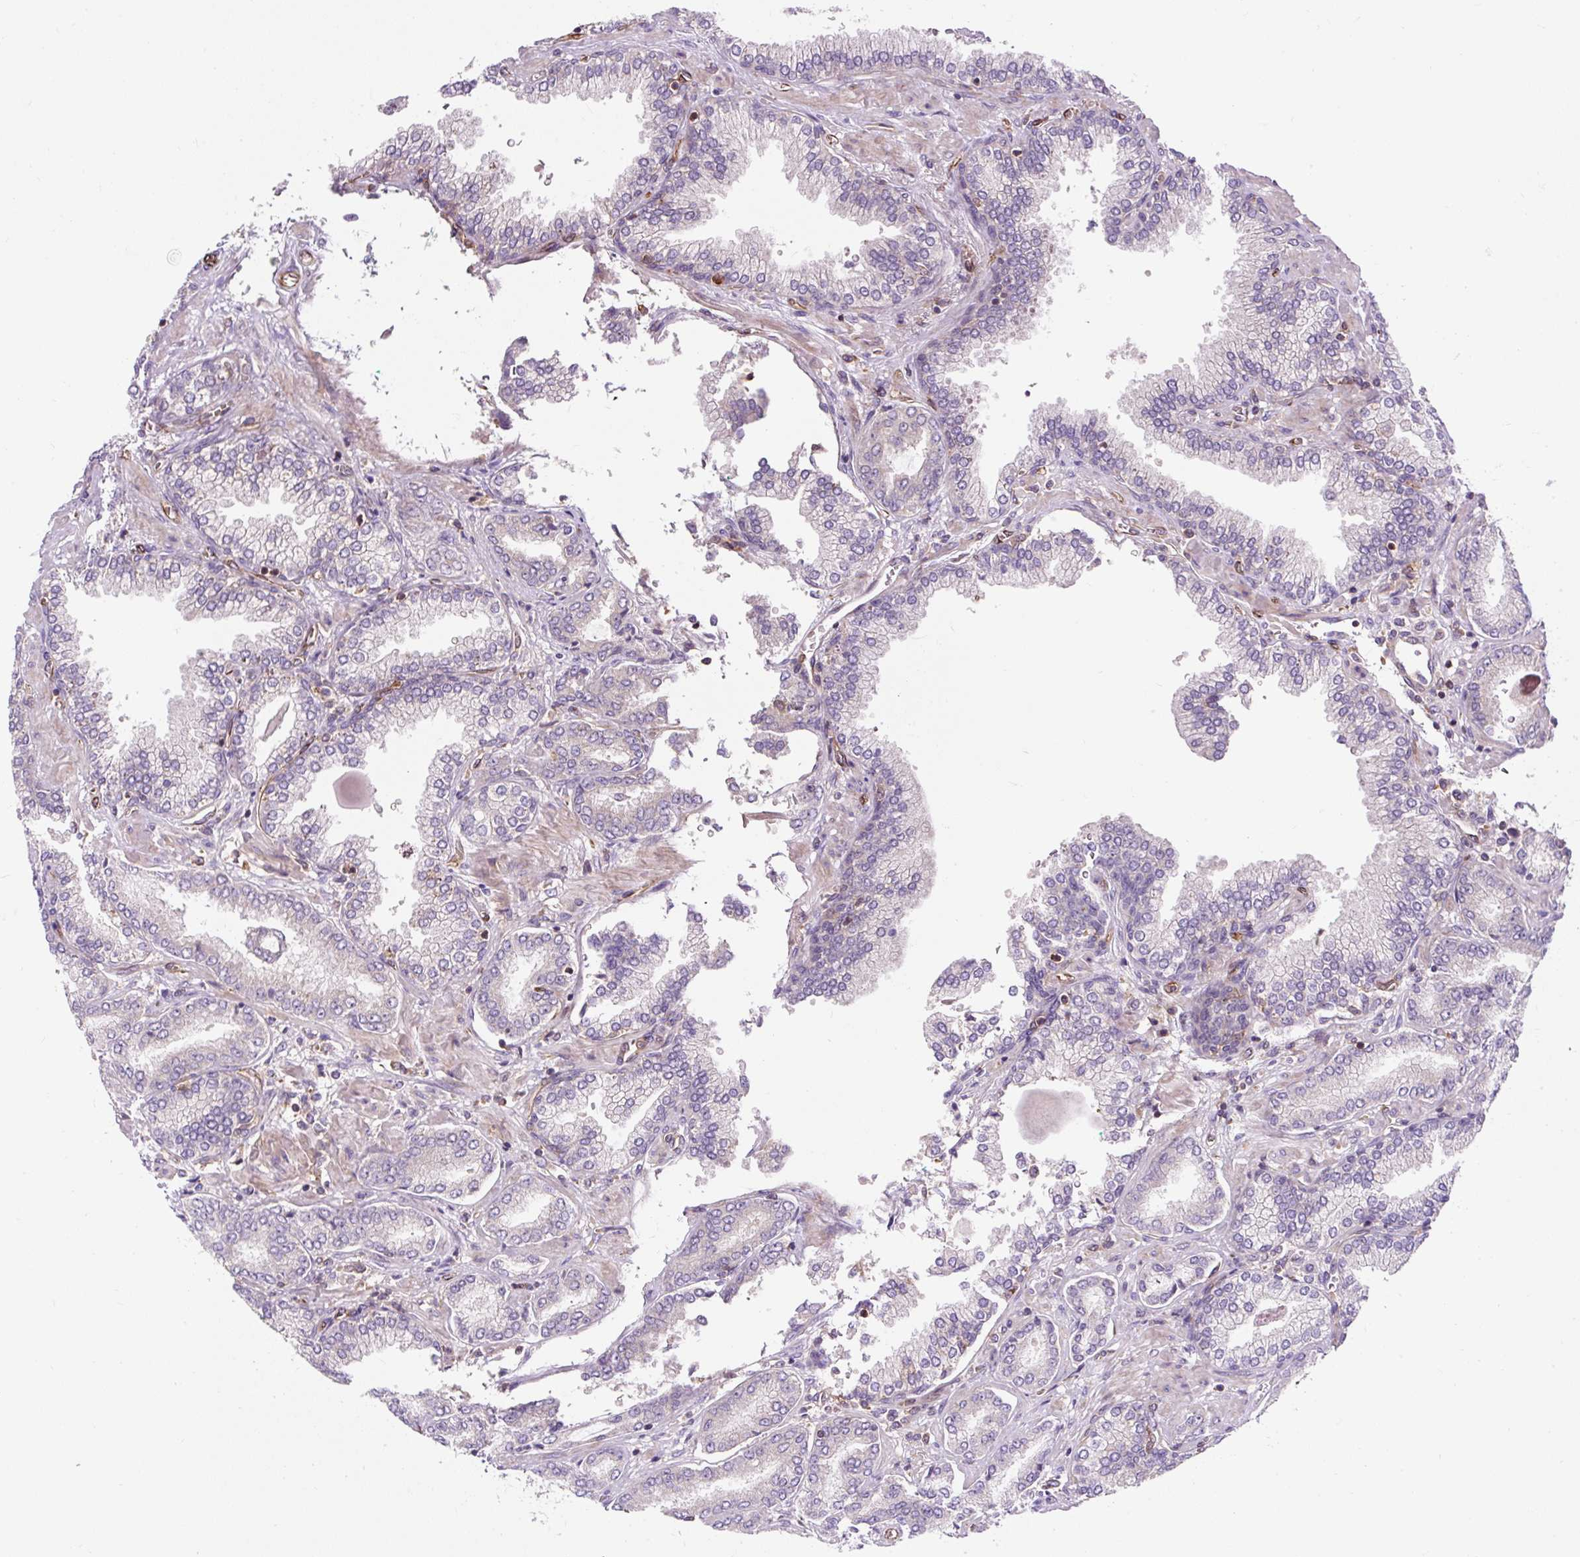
{"staining": {"intensity": "weak", "quantity": "<25%", "location": "cytoplasmic/membranous"}, "tissue": "prostate cancer", "cell_type": "Tumor cells", "image_type": "cancer", "snomed": [{"axis": "morphology", "description": "Adenocarcinoma, High grade"}, {"axis": "topography", "description": "Prostate"}], "caption": "Tumor cells show no significant expression in high-grade adenocarcinoma (prostate).", "gene": "PCDHGB3", "patient": {"sex": "male", "age": 72}}